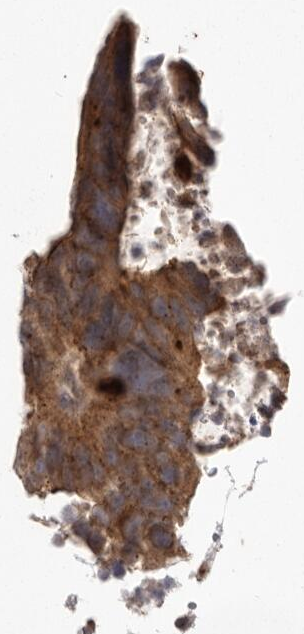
{"staining": {"intensity": "moderate", "quantity": ">75%", "location": "cytoplasmic/membranous"}, "tissue": "colorectal cancer", "cell_type": "Tumor cells", "image_type": "cancer", "snomed": [{"axis": "morphology", "description": "Adenocarcinoma, NOS"}, {"axis": "topography", "description": "Rectum"}], "caption": "Tumor cells exhibit medium levels of moderate cytoplasmic/membranous expression in about >75% of cells in human colorectal cancer (adenocarcinoma). The staining was performed using DAB to visualize the protein expression in brown, while the nuclei were stained in blue with hematoxylin (Magnification: 20x).", "gene": "NUP43", "patient": {"sex": "male", "age": 59}}